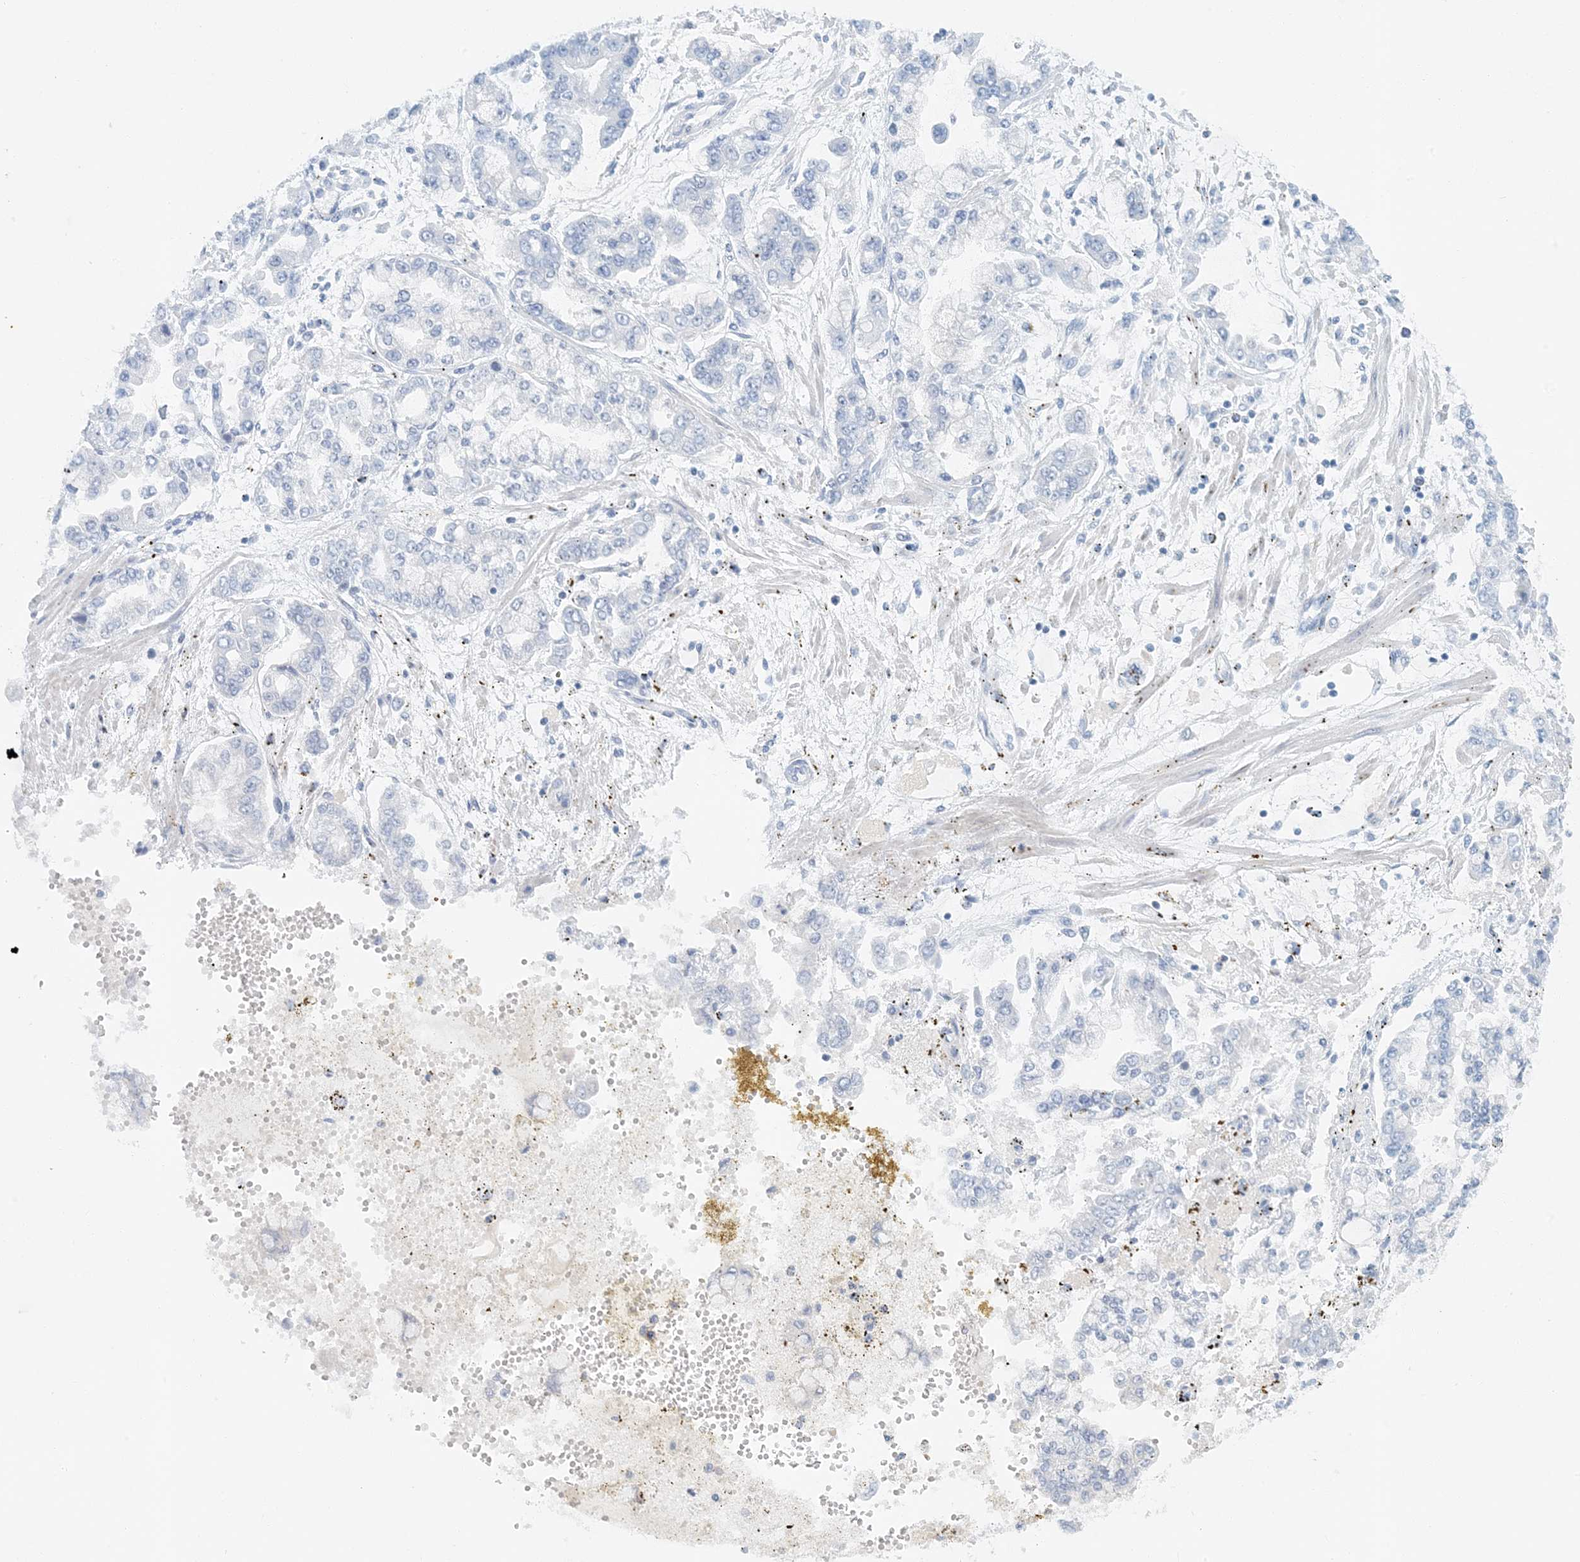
{"staining": {"intensity": "negative", "quantity": "none", "location": "none"}, "tissue": "stomach cancer", "cell_type": "Tumor cells", "image_type": "cancer", "snomed": [{"axis": "morphology", "description": "Normal tissue, NOS"}, {"axis": "morphology", "description": "Adenocarcinoma, NOS"}, {"axis": "topography", "description": "Stomach, upper"}, {"axis": "topography", "description": "Stomach"}], "caption": "Tumor cells are negative for protein expression in human adenocarcinoma (stomach). The staining is performed using DAB (3,3'-diaminobenzidine) brown chromogen with nuclei counter-stained in using hematoxylin.", "gene": "BDH1", "patient": {"sex": "male", "age": 76}}